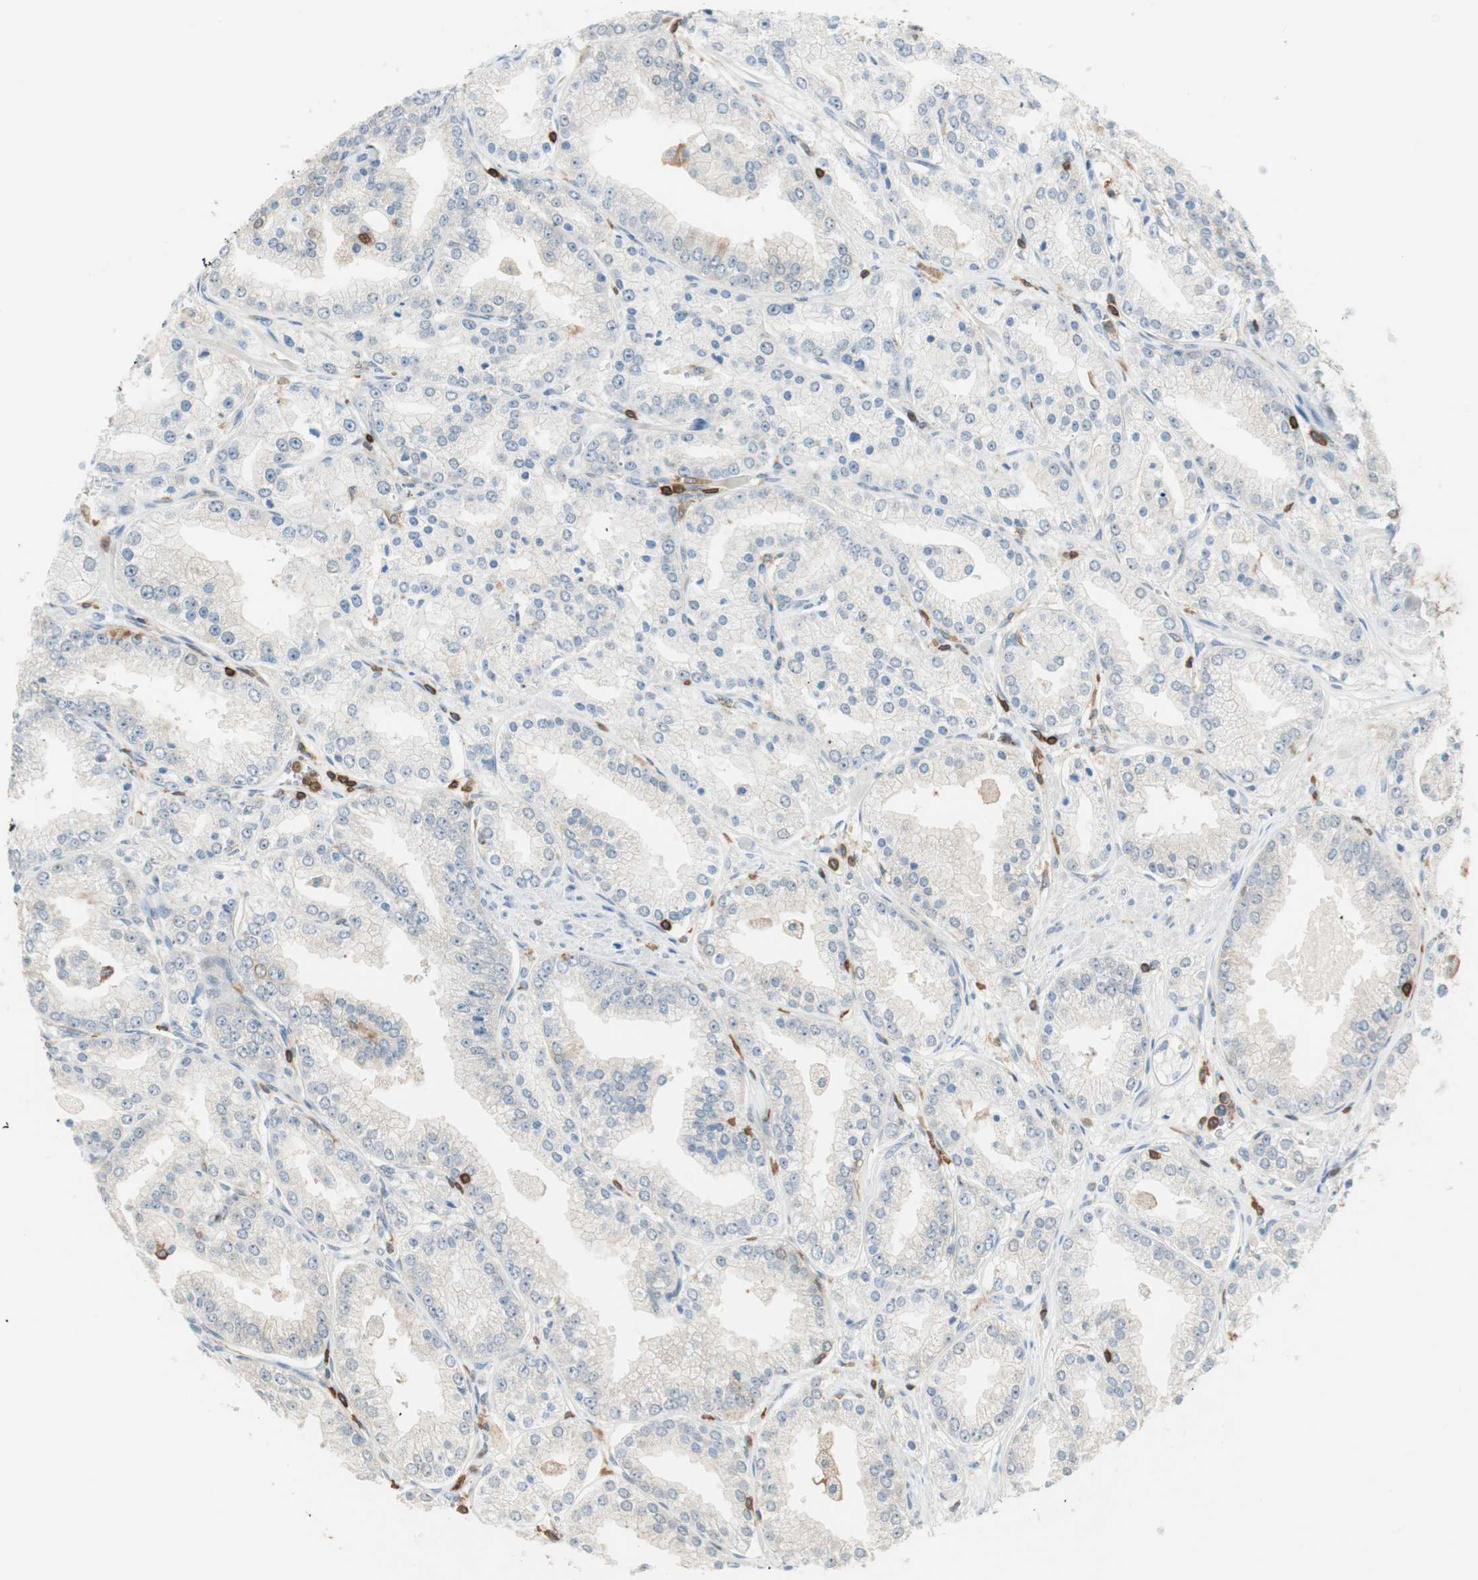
{"staining": {"intensity": "negative", "quantity": "none", "location": "none"}, "tissue": "prostate cancer", "cell_type": "Tumor cells", "image_type": "cancer", "snomed": [{"axis": "morphology", "description": "Adenocarcinoma, High grade"}, {"axis": "topography", "description": "Prostate"}], "caption": "This is an IHC histopathology image of human adenocarcinoma (high-grade) (prostate). There is no positivity in tumor cells.", "gene": "HPGD", "patient": {"sex": "male", "age": 61}}